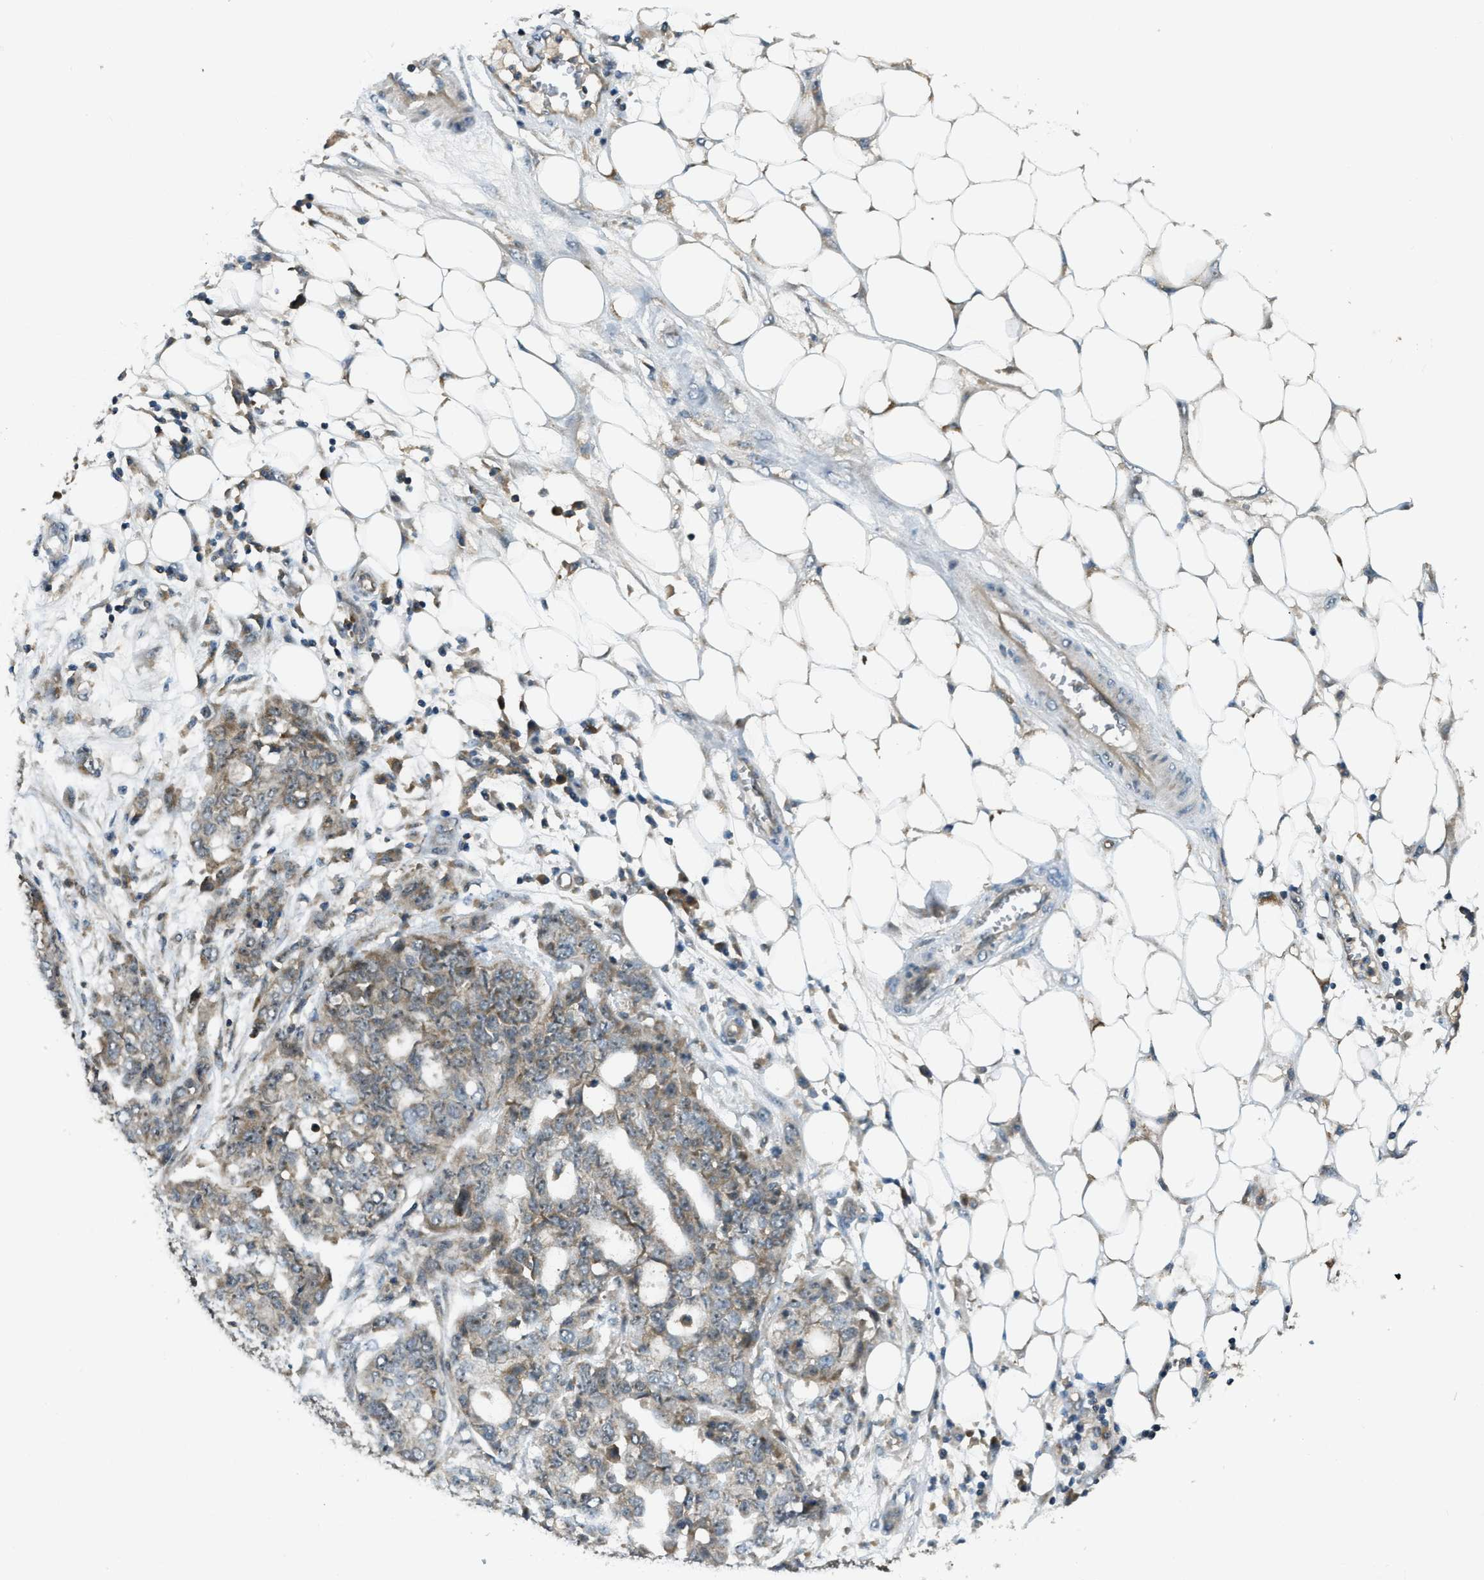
{"staining": {"intensity": "weak", "quantity": "25%-75%", "location": "cytoplasmic/membranous"}, "tissue": "ovarian cancer", "cell_type": "Tumor cells", "image_type": "cancer", "snomed": [{"axis": "morphology", "description": "Cystadenocarcinoma, serous, NOS"}, {"axis": "topography", "description": "Soft tissue"}, {"axis": "topography", "description": "Ovary"}], "caption": "Serous cystadenocarcinoma (ovarian) stained for a protein (brown) reveals weak cytoplasmic/membranous positive staining in approximately 25%-75% of tumor cells.", "gene": "ZNF71", "patient": {"sex": "female", "age": 57}}